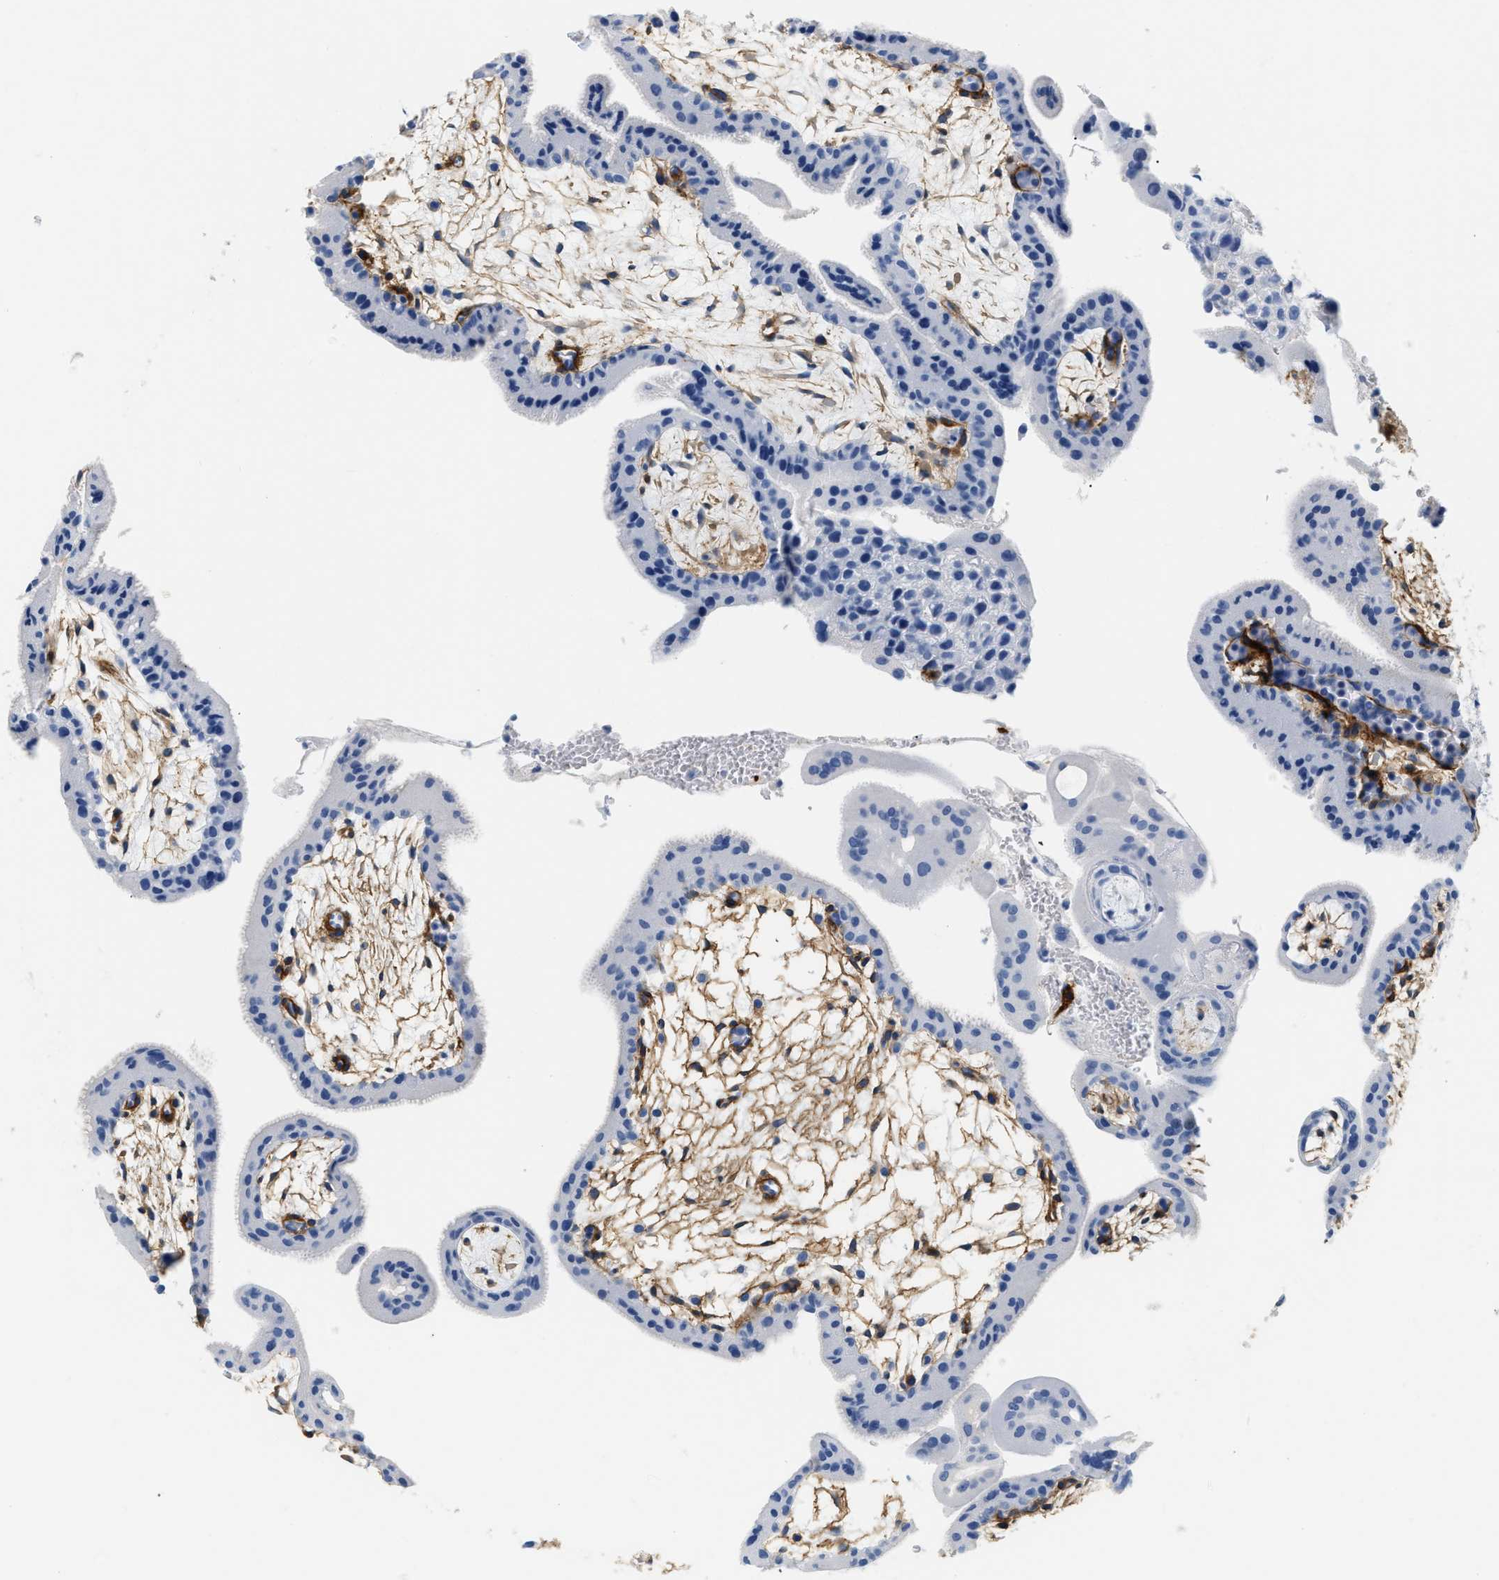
{"staining": {"intensity": "moderate", "quantity": "<25%", "location": "cytoplasmic/membranous"}, "tissue": "placenta", "cell_type": "Decidual cells", "image_type": "normal", "snomed": [{"axis": "morphology", "description": "Normal tissue, NOS"}, {"axis": "topography", "description": "Placenta"}], "caption": "Immunohistochemistry (IHC) (DAB) staining of unremarkable human placenta displays moderate cytoplasmic/membranous protein positivity in about <25% of decidual cells.", "gene": "PDGFRB", "patient": {"sex": "female", "age": 35}}